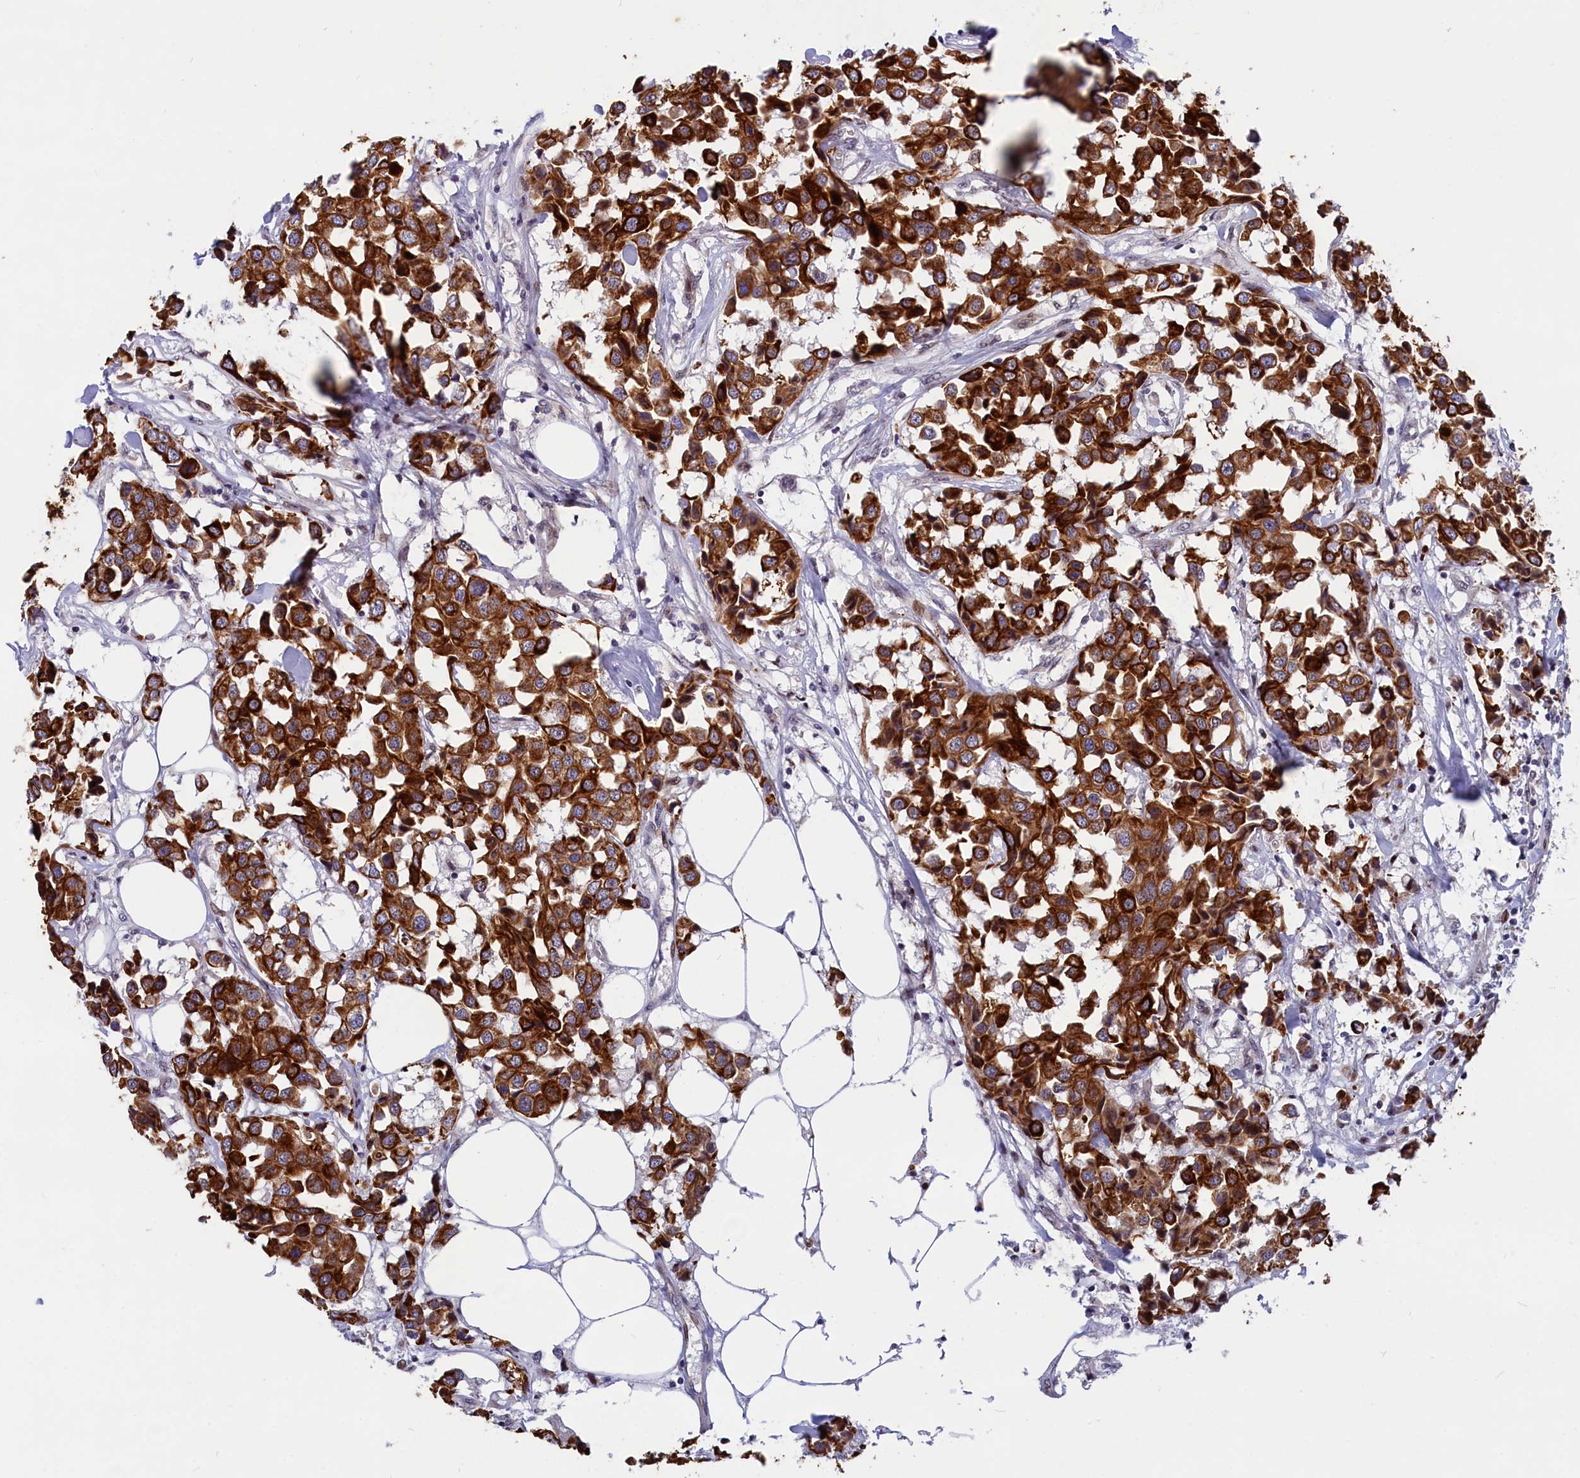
{"staining": {"intensity": "strong", "quantity": ">75%", "location": "cytoplasmic/membranous"}, "tissue": "breast cancer", "cell_type": "Tumor cells", "image_type": "cancer", "snomed": [{"axis": "morphology", "description": "Duct carcinoma"}, {"axis": "topography", "description": "Breast"}], "caption": "This histopathology image reveals breast cancer (infiltrating ductal carcinoma) stained with IHC to label a protein in brown. The cytoplasmic/membranous of tumor cells show strong positivity for the protein. Nuclei are counter-stained blue.", "gene": "ANKRD34B", "patient": {"sex": "female", "age": 80}}